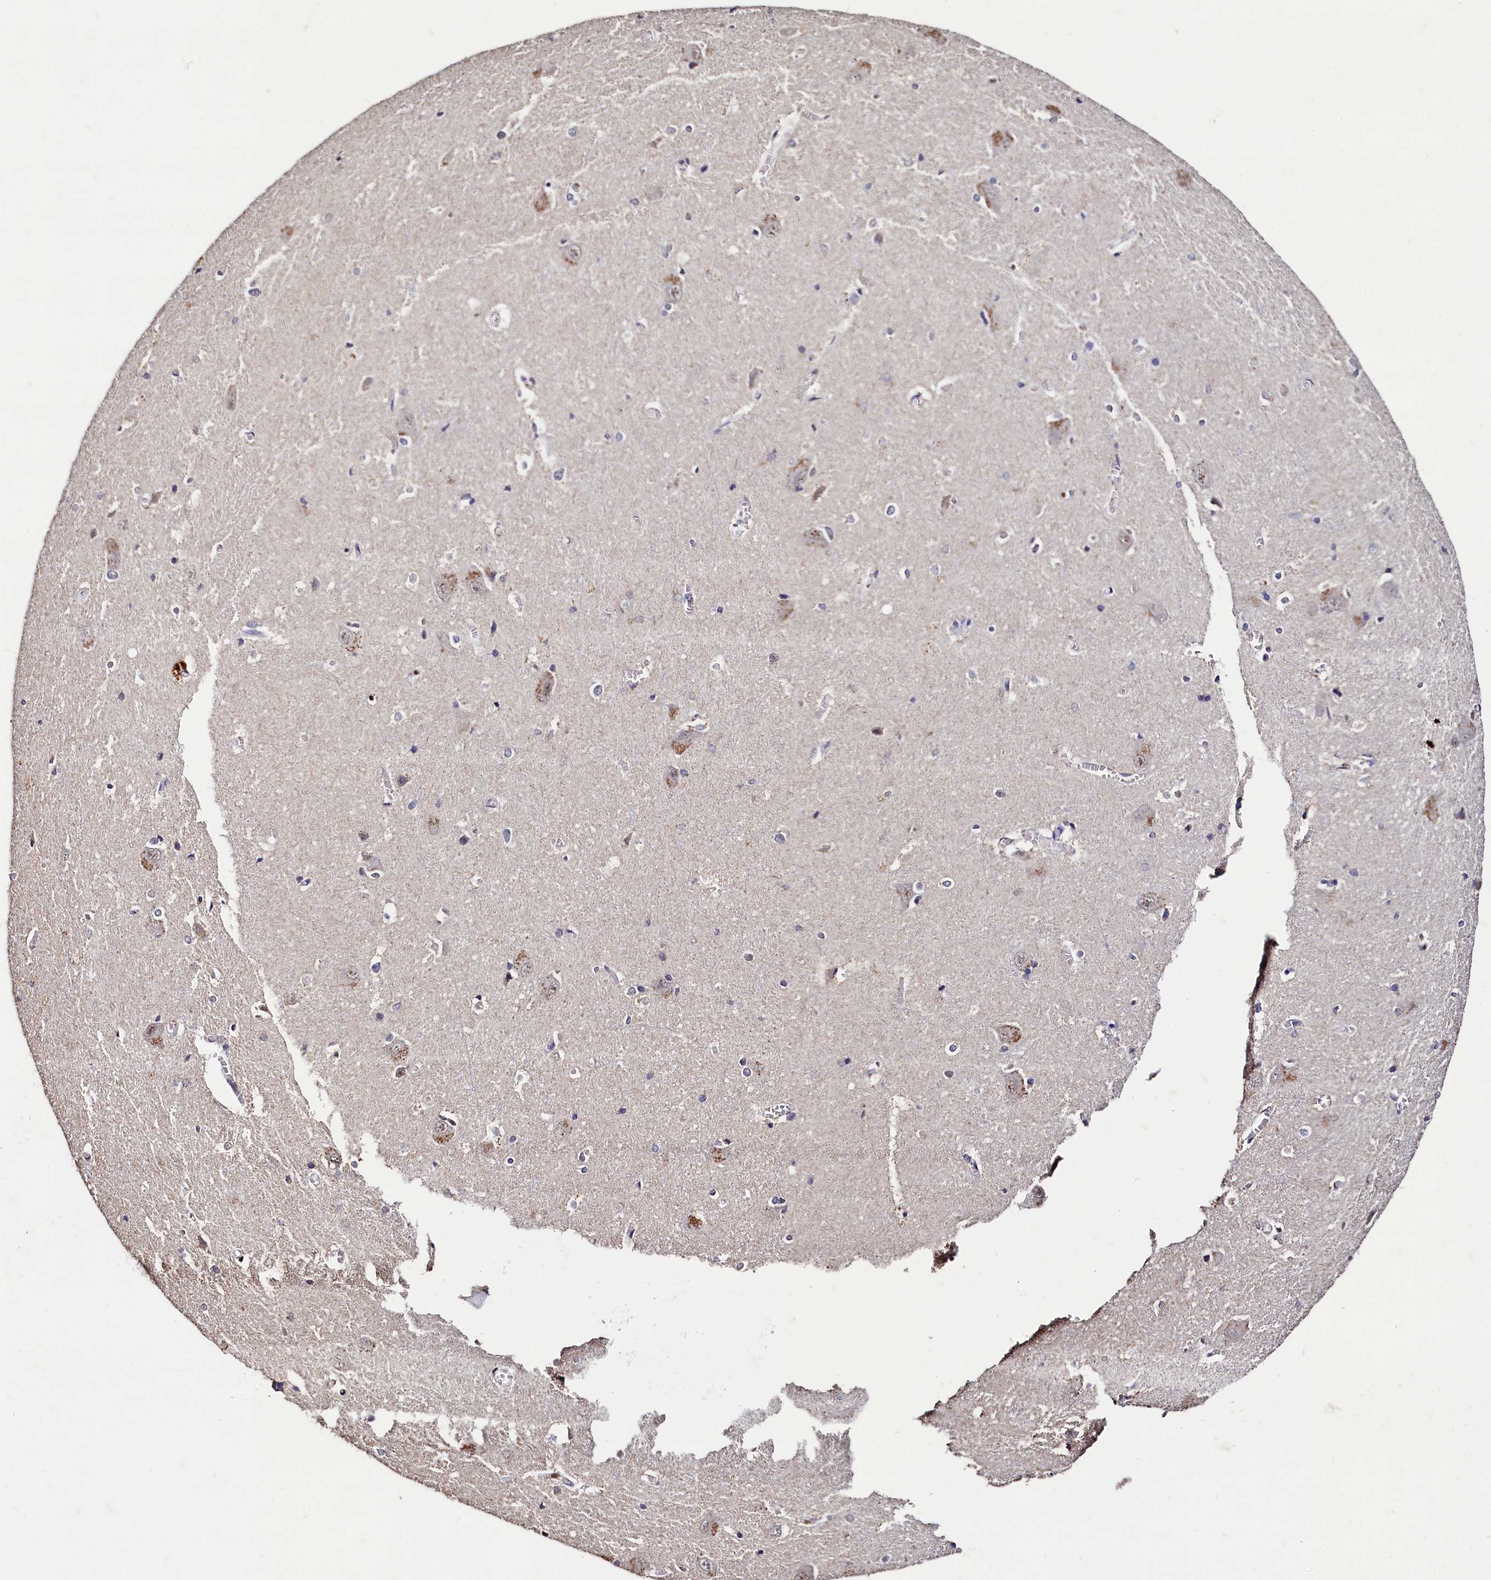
{"staining": {"intensity": "negative", "quantity": "none", "location": "none"}, "tissue": "caudate", "cell_type": "Glial cells", "image_type": "normal", "snomed": [{"axis": "morphology", "description": "Normal tissue, NOS"}, {"axis": "topography", "description": "Lateral ventricle wall"}], "caption": "This is an immunohistochemistry (IHC) image of normal caudate. There is no staining in glial cells.", "gene": "CSTPP1", "patient": {"sex": "male", "age": 37}}